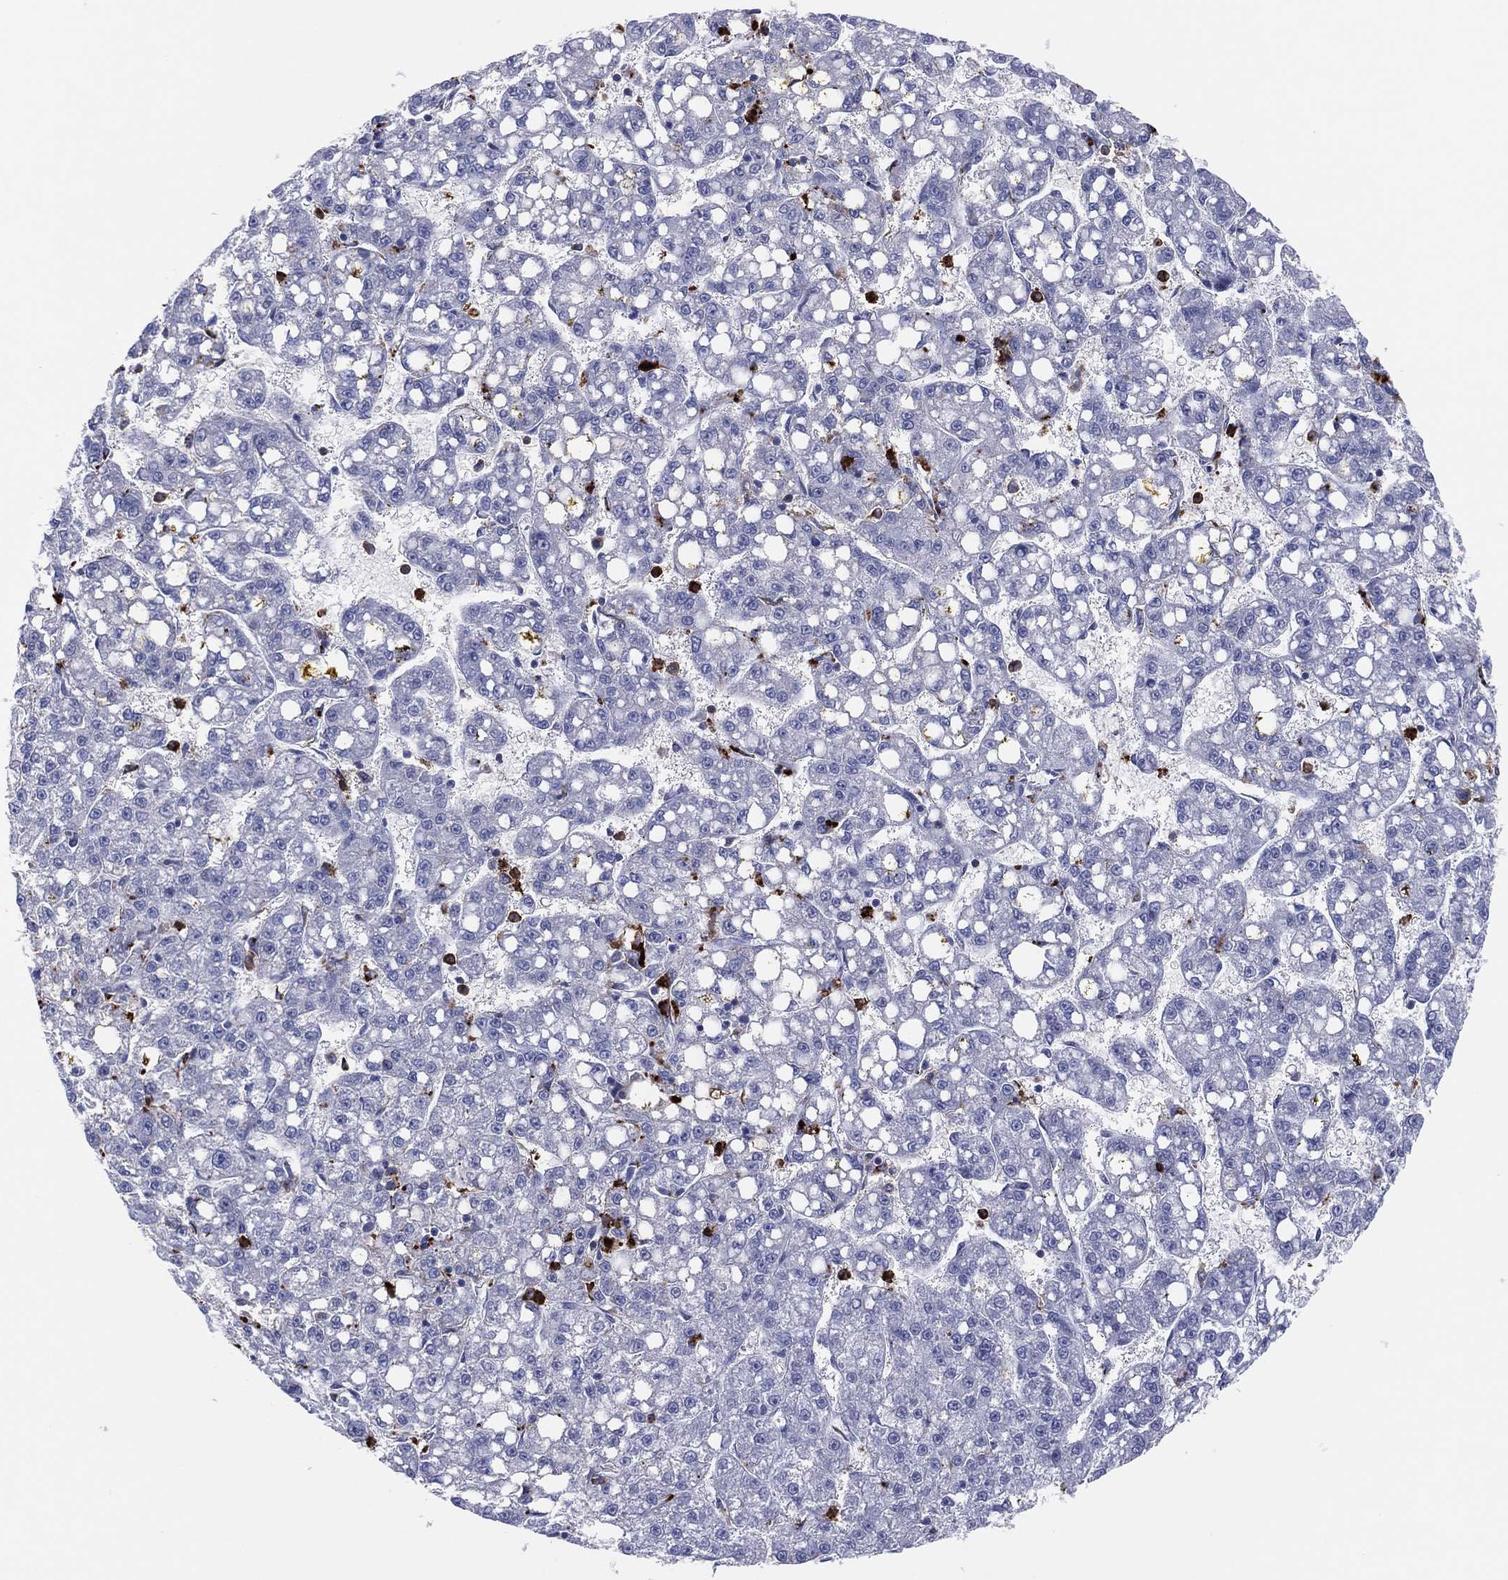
{"staining": {"intensity": "negative", "quantity": "none", "location": "none"}, "tissue": "liver cancer", "cell_type": "Tumor cells", "image_type": "cancer", "snomed": [{"axis": "morphology", "description": "Carcinoma, Hepatocellular, NOS"}, {"axis": "topography", "description": "Liver"}], "caption": "Tumor cells show no significant protein positivity in hepatocellular carcinoma (liver).", "gene": "PLAC8", "patient": {"sex": "female", "age": 65}}